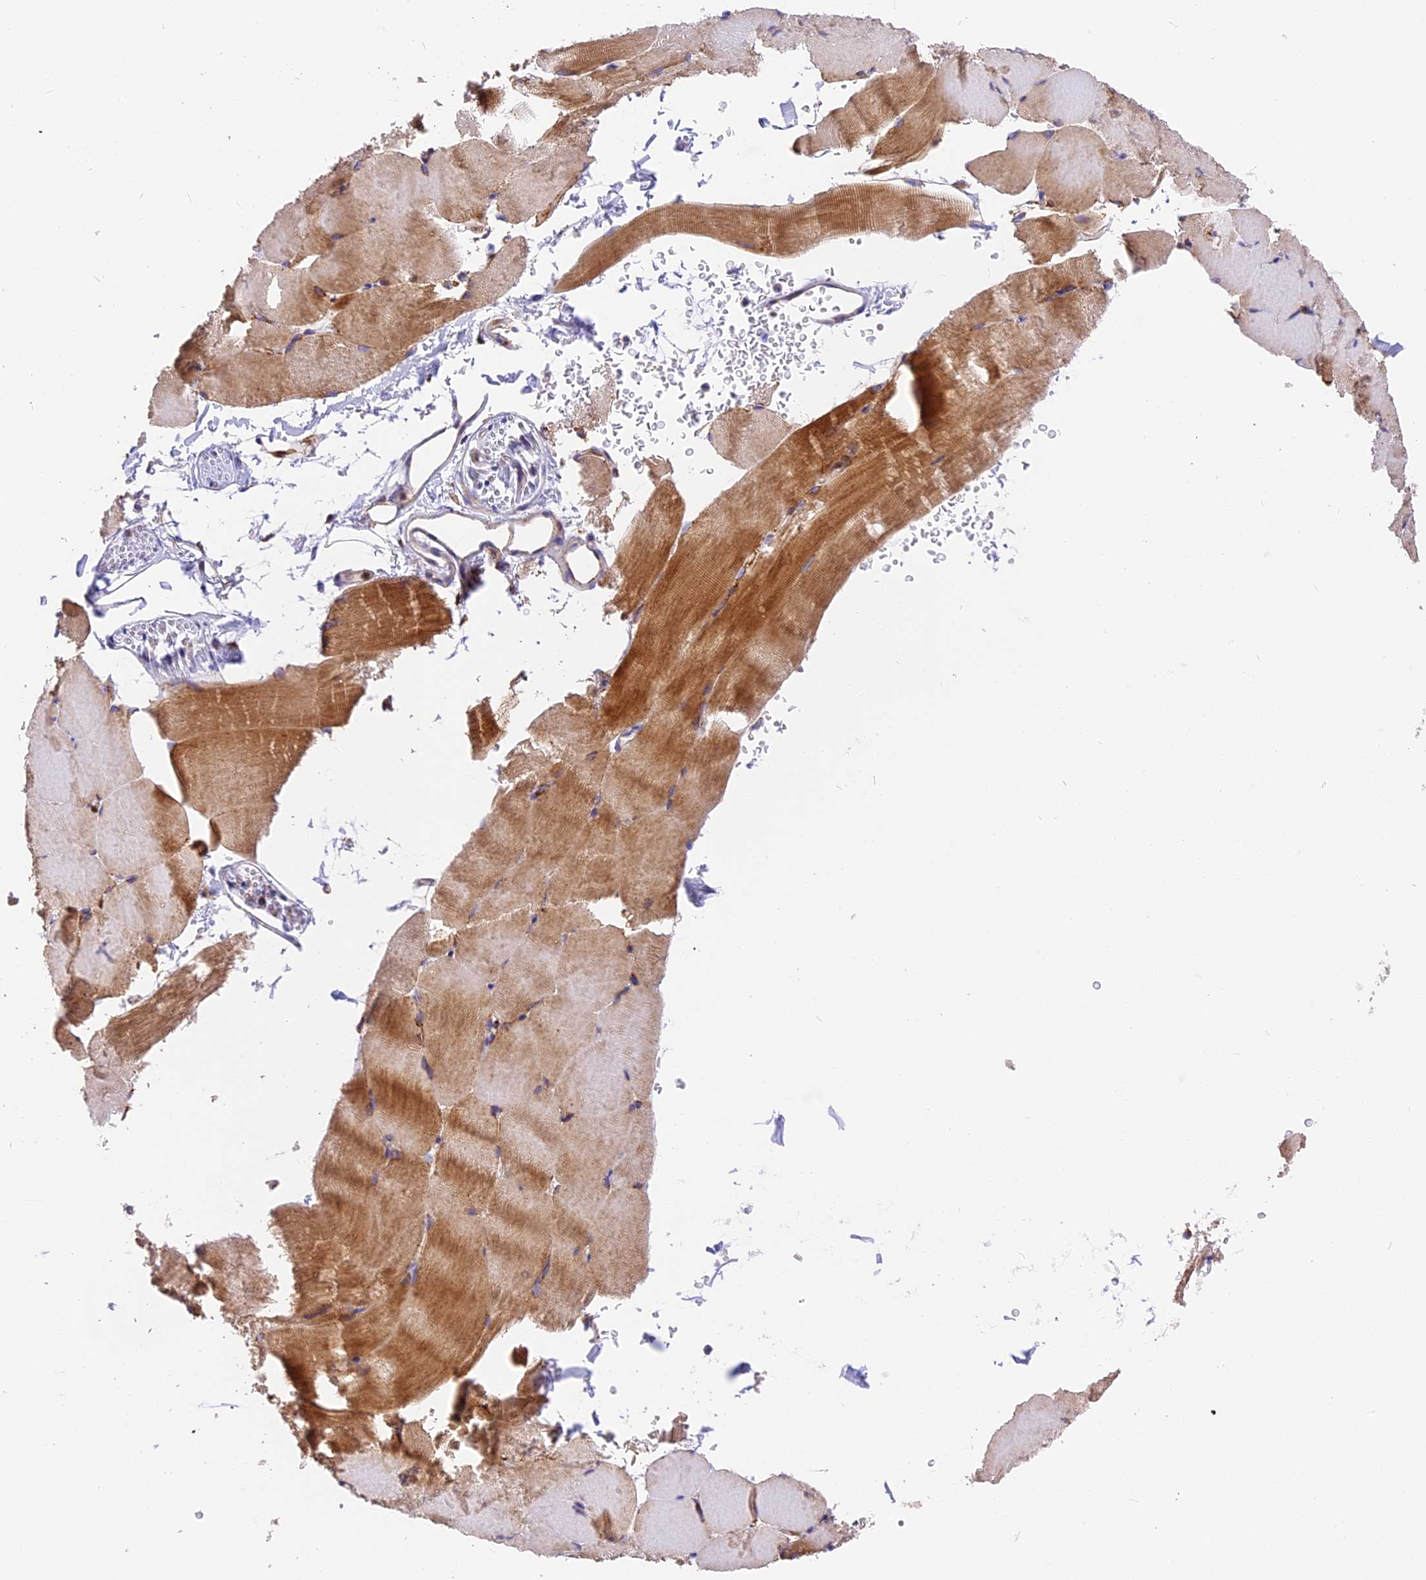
{"staining": {"intensity": "moderate", "quantity": ">75%", "location": "cytoplasmic/membranous"}, "tissue": "skeletal muscle", "cell_type": "Myocytes", "image_type": "normal", "snomed": [{"axis": "morphology", "description": "Normal tissue, NOS"}, {"axis": "topography", "description": "Skeletal muscle"}, {"axis": "topography", "description": "Parathyroid gland"}], "caption": "This histopathology image reveals IHC staining of unremarkable human skeletal muscle, with medium moderate cytoplasmic/membranous staining in about >75% of myocytes.", "gene": "MRAS", "patient": {"sex": "female", "age": 37}}